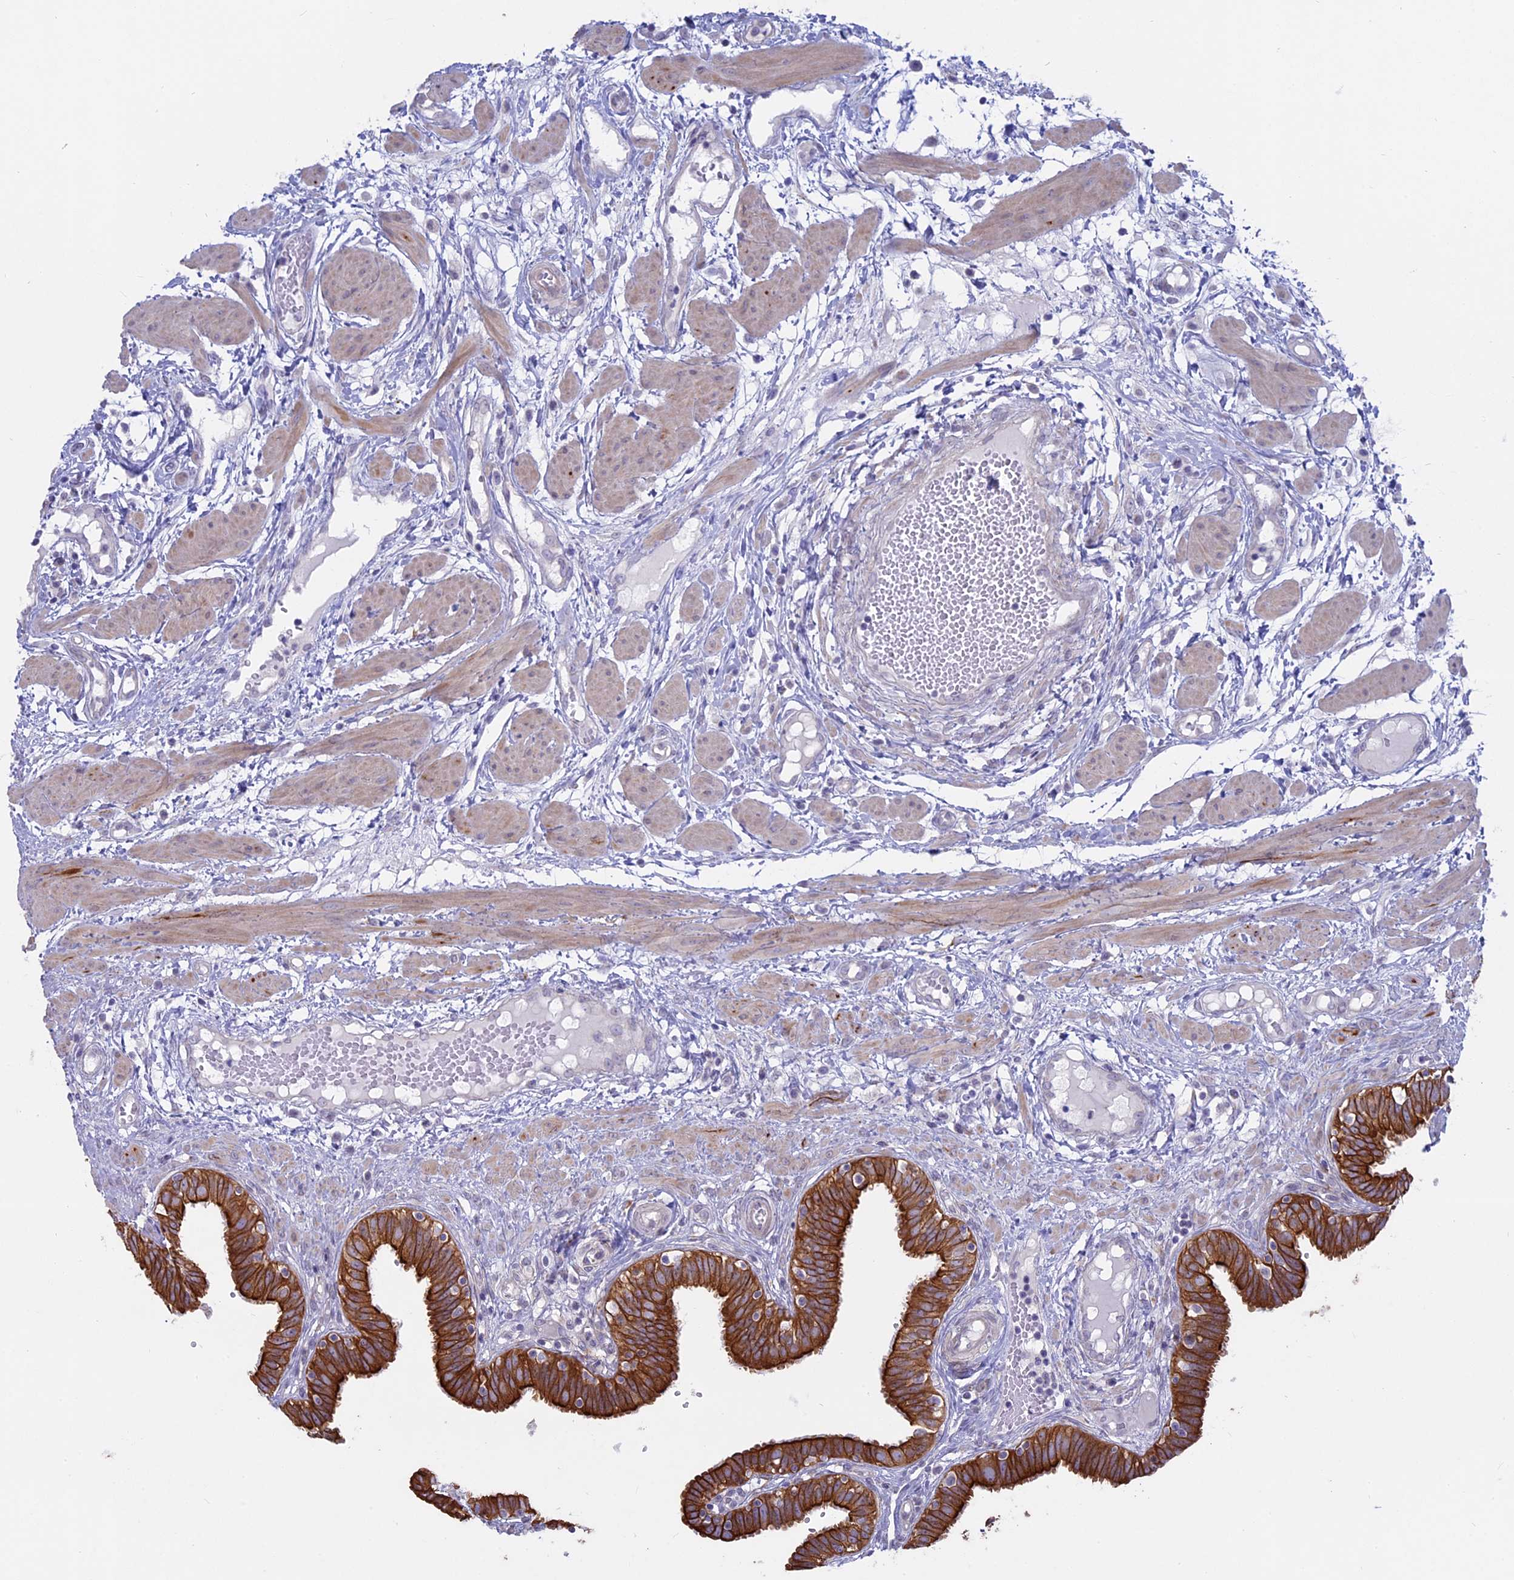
{"staining": {"intensity": "strong", "quantity": ">75%", "location": "cytoplasmic/membranous"}, "tissue": "fallopian tube", "cell_type": "Glandular cells", "image_type": "normal", "snomed": [{"axis": "morphology", "description": "Normal tissue, NOS"}, {"axis": "topography", "description": "Fallopian tube"}, {"axis": "topography", "description": "Placenta"}], "caption": "IHC image of normal human fallopian tube stained for a protein (brown), which reveals high levels of strong cytoplasmic/membranous expression in approximately >75% of glandular cells.", "gene": "MYO5B", "patient": {"sex": "female", "age": 32}}